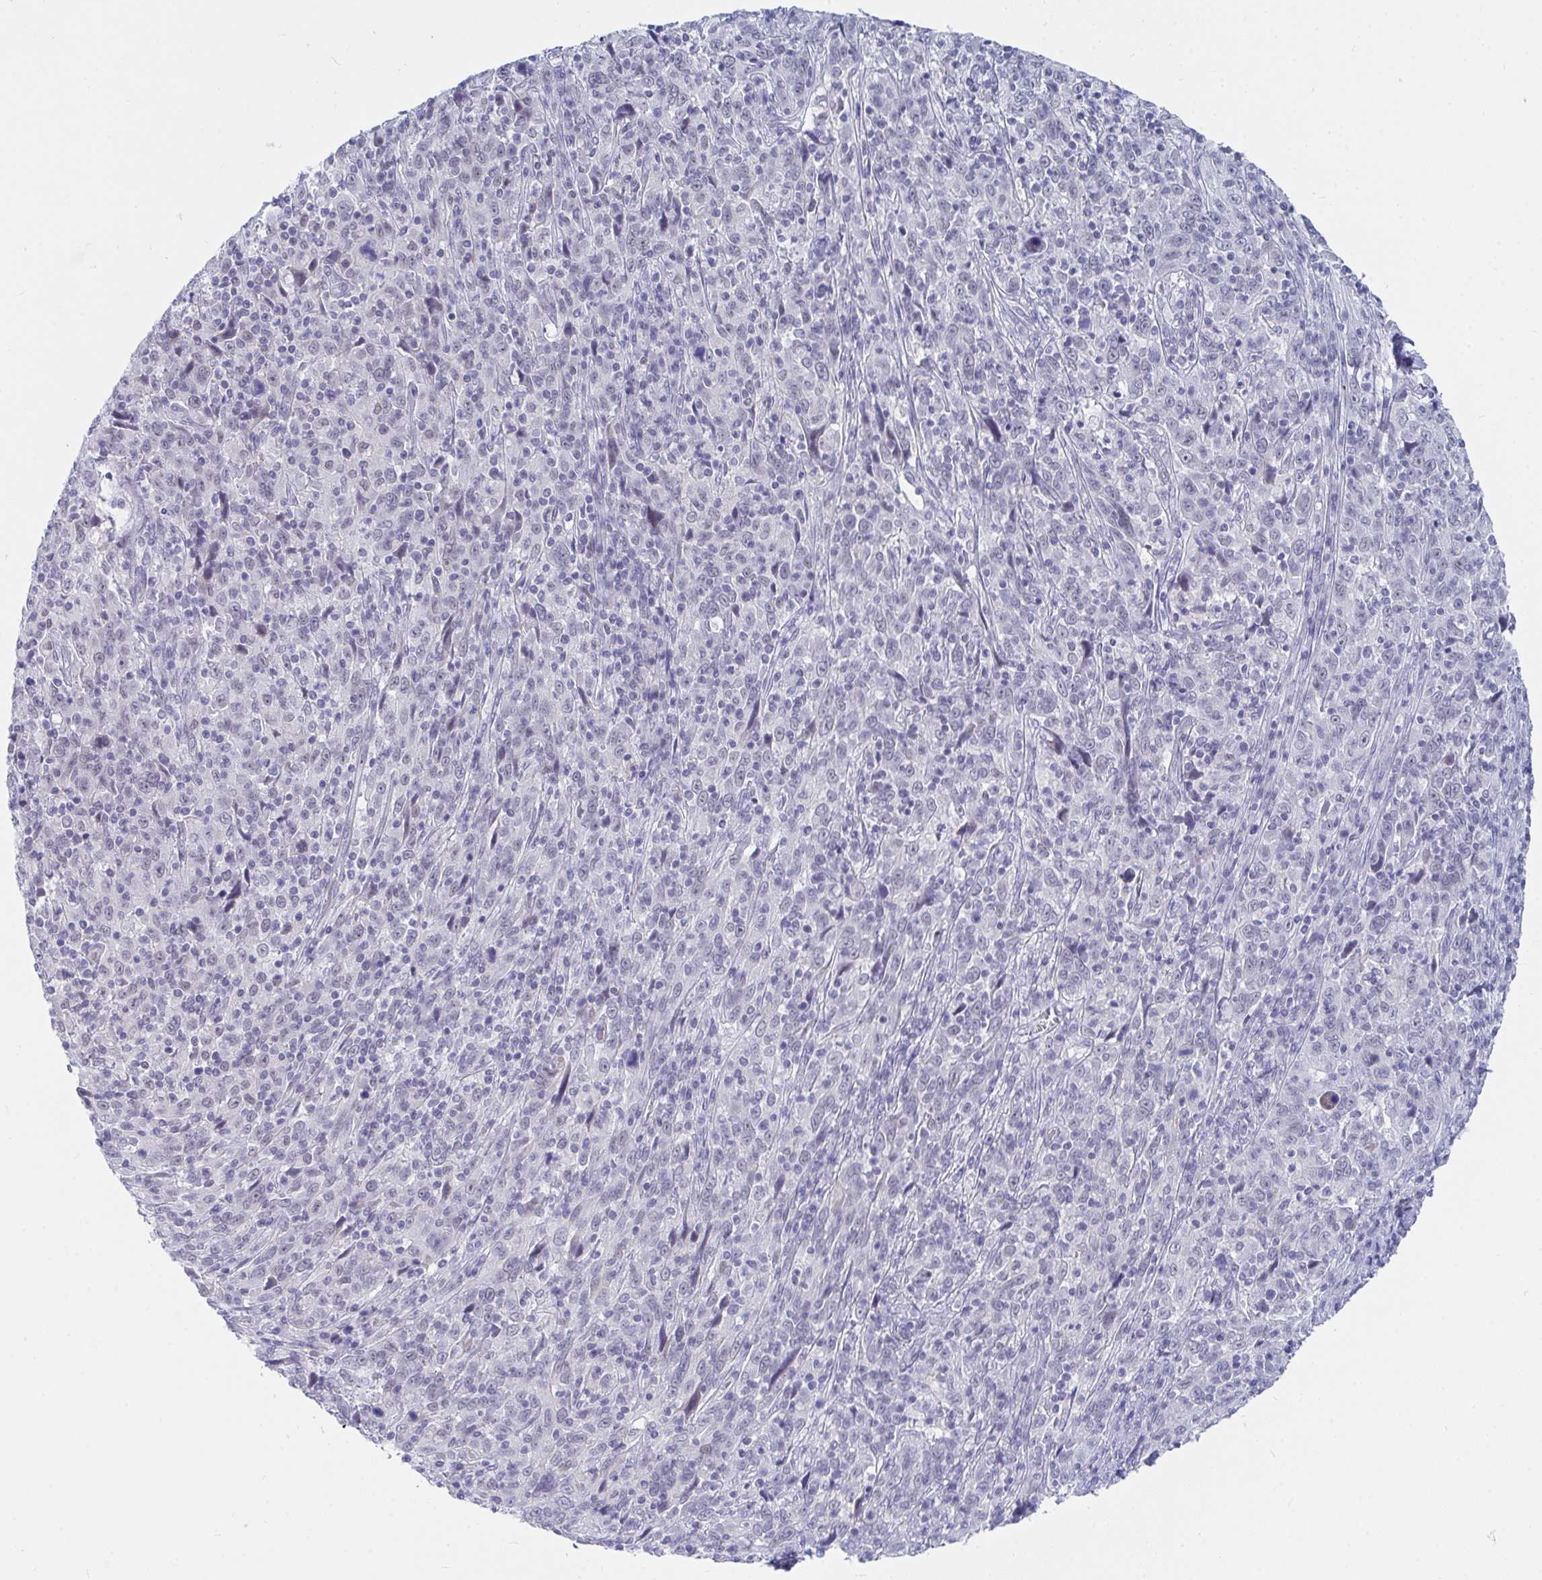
{"staining": {"intensity": "negative", "quantity": "none", "location": "none"}, "tissue": "cervical cancer", "cell_type": "Tumor cells", "image_type": "cancer", "snomed": [{"axis": "morphology", "description": "Squamous cell carcinoma, NOS"}, {"axis": "topography", "description": "Cervix"}], "caption": "Image shows no significant protein staining in tumor cells of cervical cancer.", "gene": "DAOA", "patient": {"sex": "female", "age": 46}}